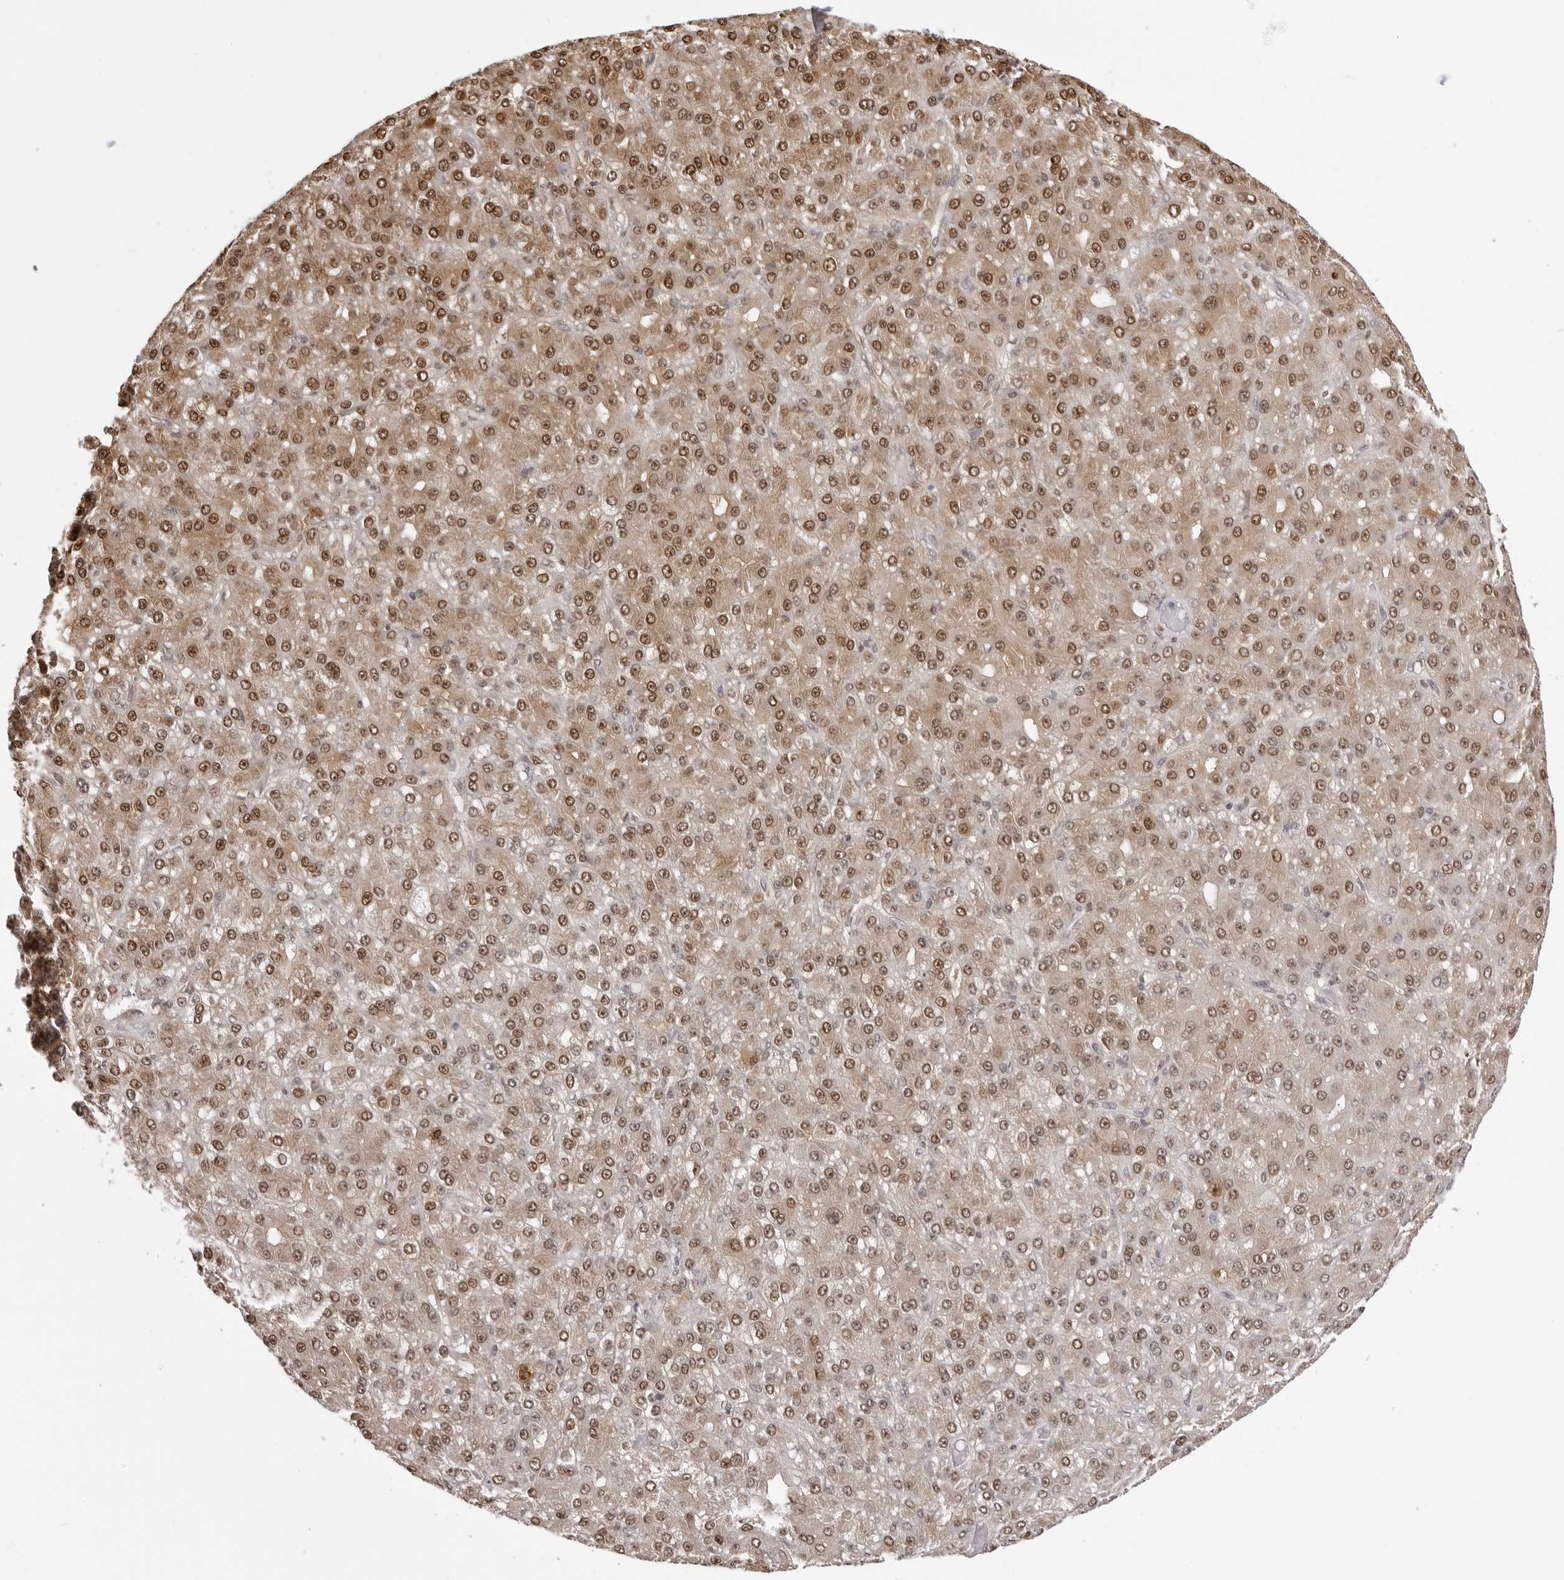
{"staining": {"intensity": "moderate", "quantity": ">75%", "location": "cytoplasmic/membranous,nuclear"}, "tissue": "liver cancer", "cell_type": "Tumor cells", "image_type": "cancer", "snomed": [{"axis": "morphology", "description": "Carcinoma, Hepatocellular, NOS"}, {"axis": "topography", "description": "Liver"}], "caption": "Moderate cytoplasmic/membranous and nuclear protein expression is present in approximately >75% of tumor cells in hepatocellular carcinoma (liver).", "gene": "HSPA4", "patient": {"sex": "male", "age": 67}}